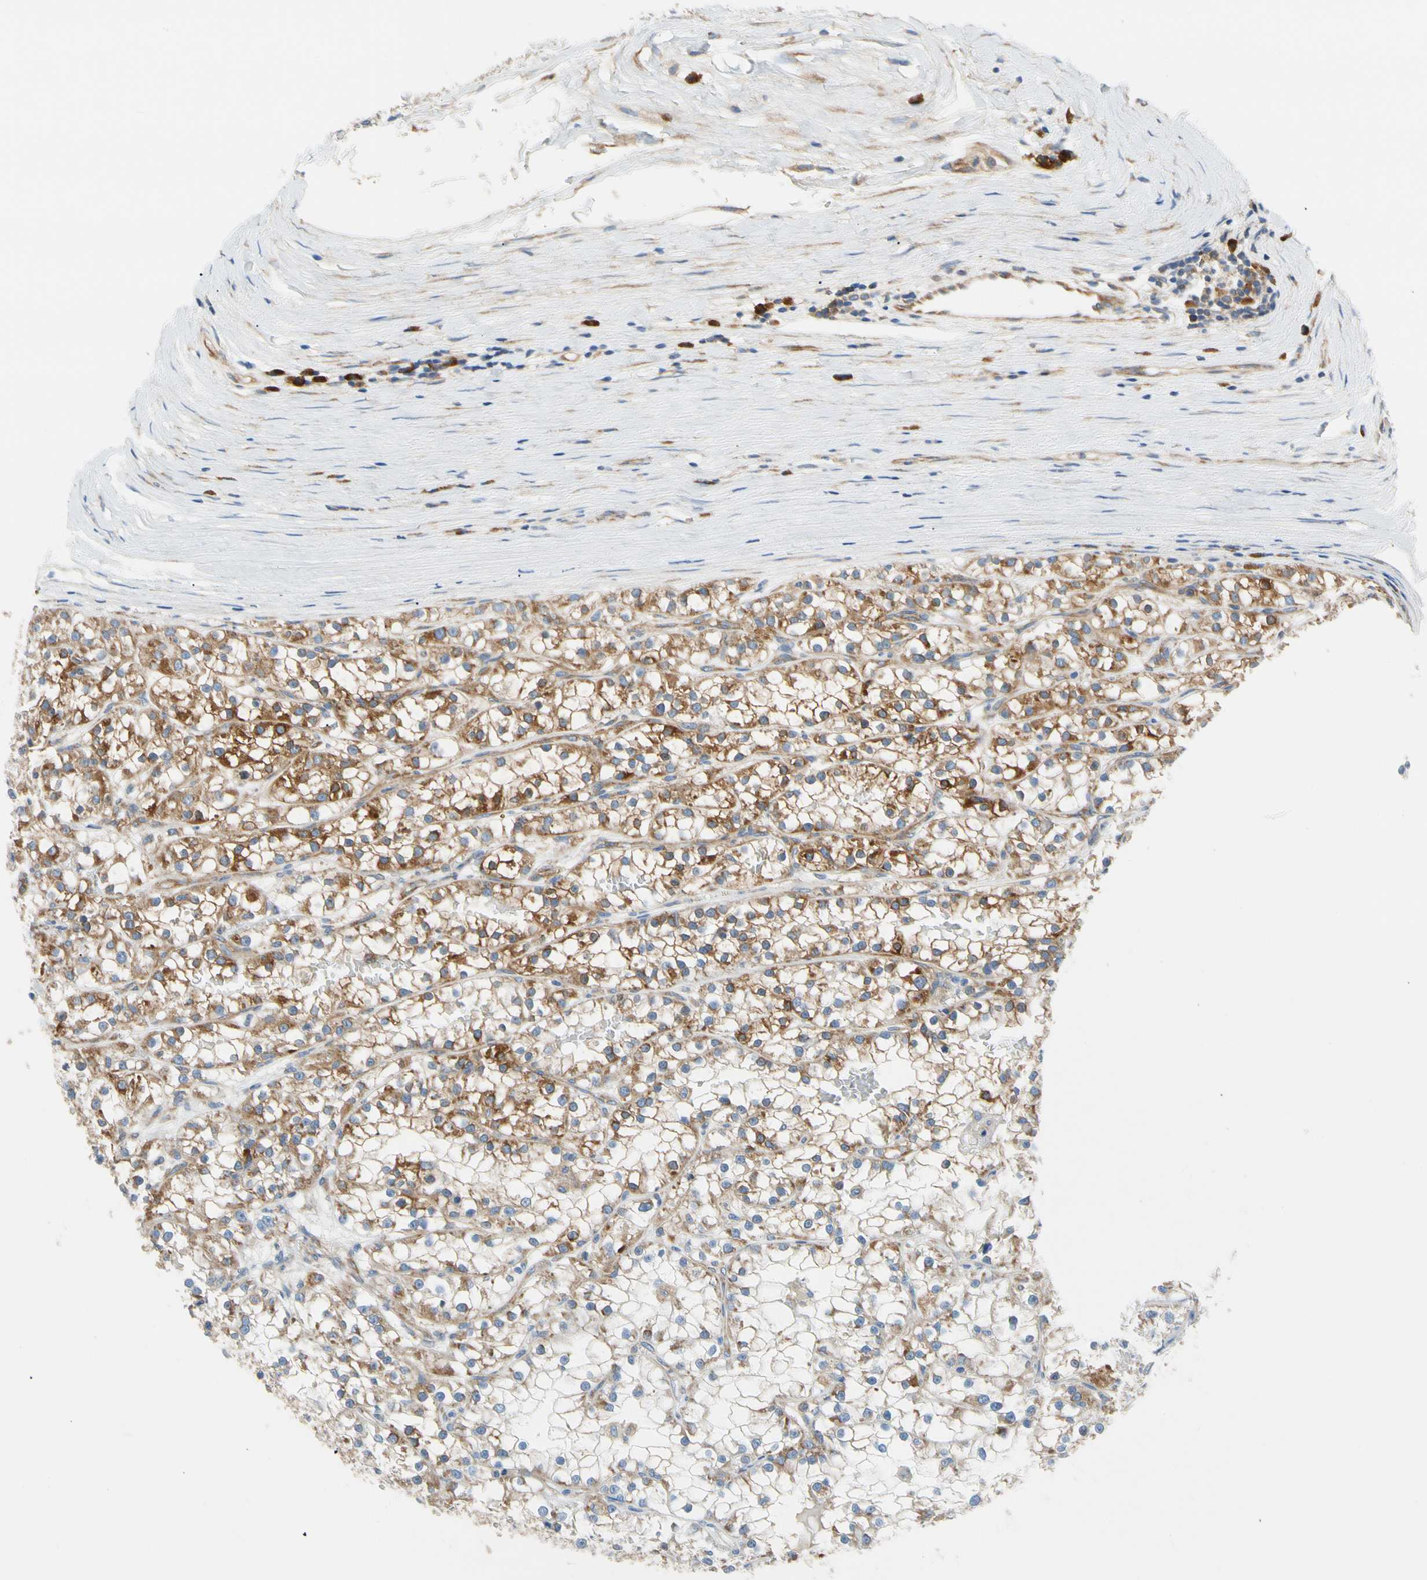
{"staining": {"intensity": "weak", "quantity": ">75%", "location": "cytoplasmic/membranous"}, "tissue": "renal cancer", "cell_type": "Tumor cells", "image_type": "cancer", "snomed": [{"axis": "morphology", "description": "Adenocarcinoma, NOS"}, {"axis": "topography", "description": "Kidney"}], "caption": "A high-resolution image shows immunohistochemistry (IHC) staining of adenocarcinoma (renal), which displays weak cytoplasmic/membranous staining in about >75% of tumor cells.", "gene": "GPHN", "patient": {"sex": "female", "age": 52}}